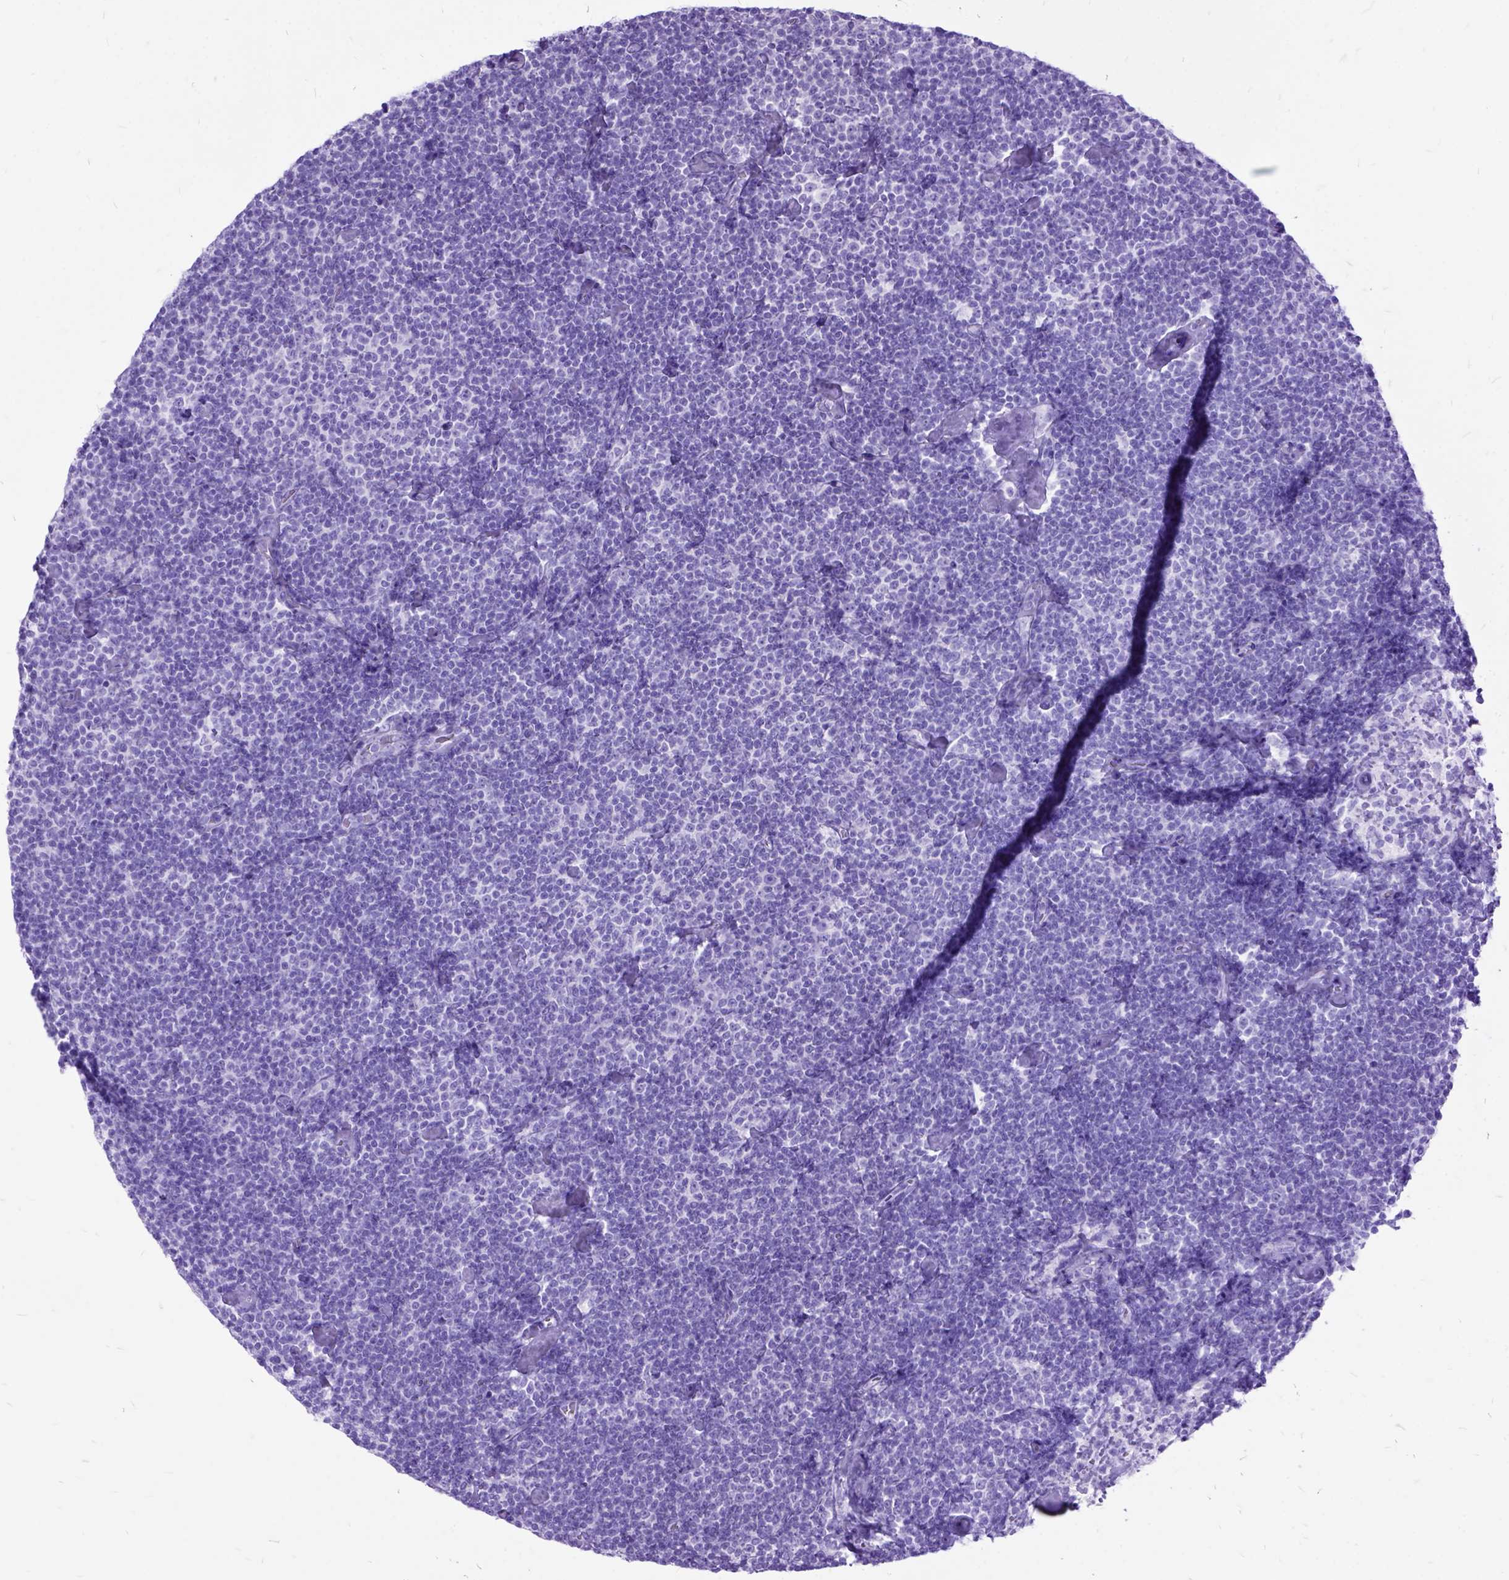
{"staining": {"intensity": "negative", "quantity": "none", "location": "none"}, "tissue": "lymphoma", "cell_type": "Tumor cells", "image_type": "cancer", "snomed": [{"axis": "morphology", "description": "Malignant lymphoma, non-Hodgkin's type, Low grade"}, {"axis": "topography", "description": "Lymph node"}], "caption": "The histopathology image exhibits no significant positivity in tumor cells of lymphoma.", "gene": "DNAH2", "patient": {"sex": "male", "age": 81}}